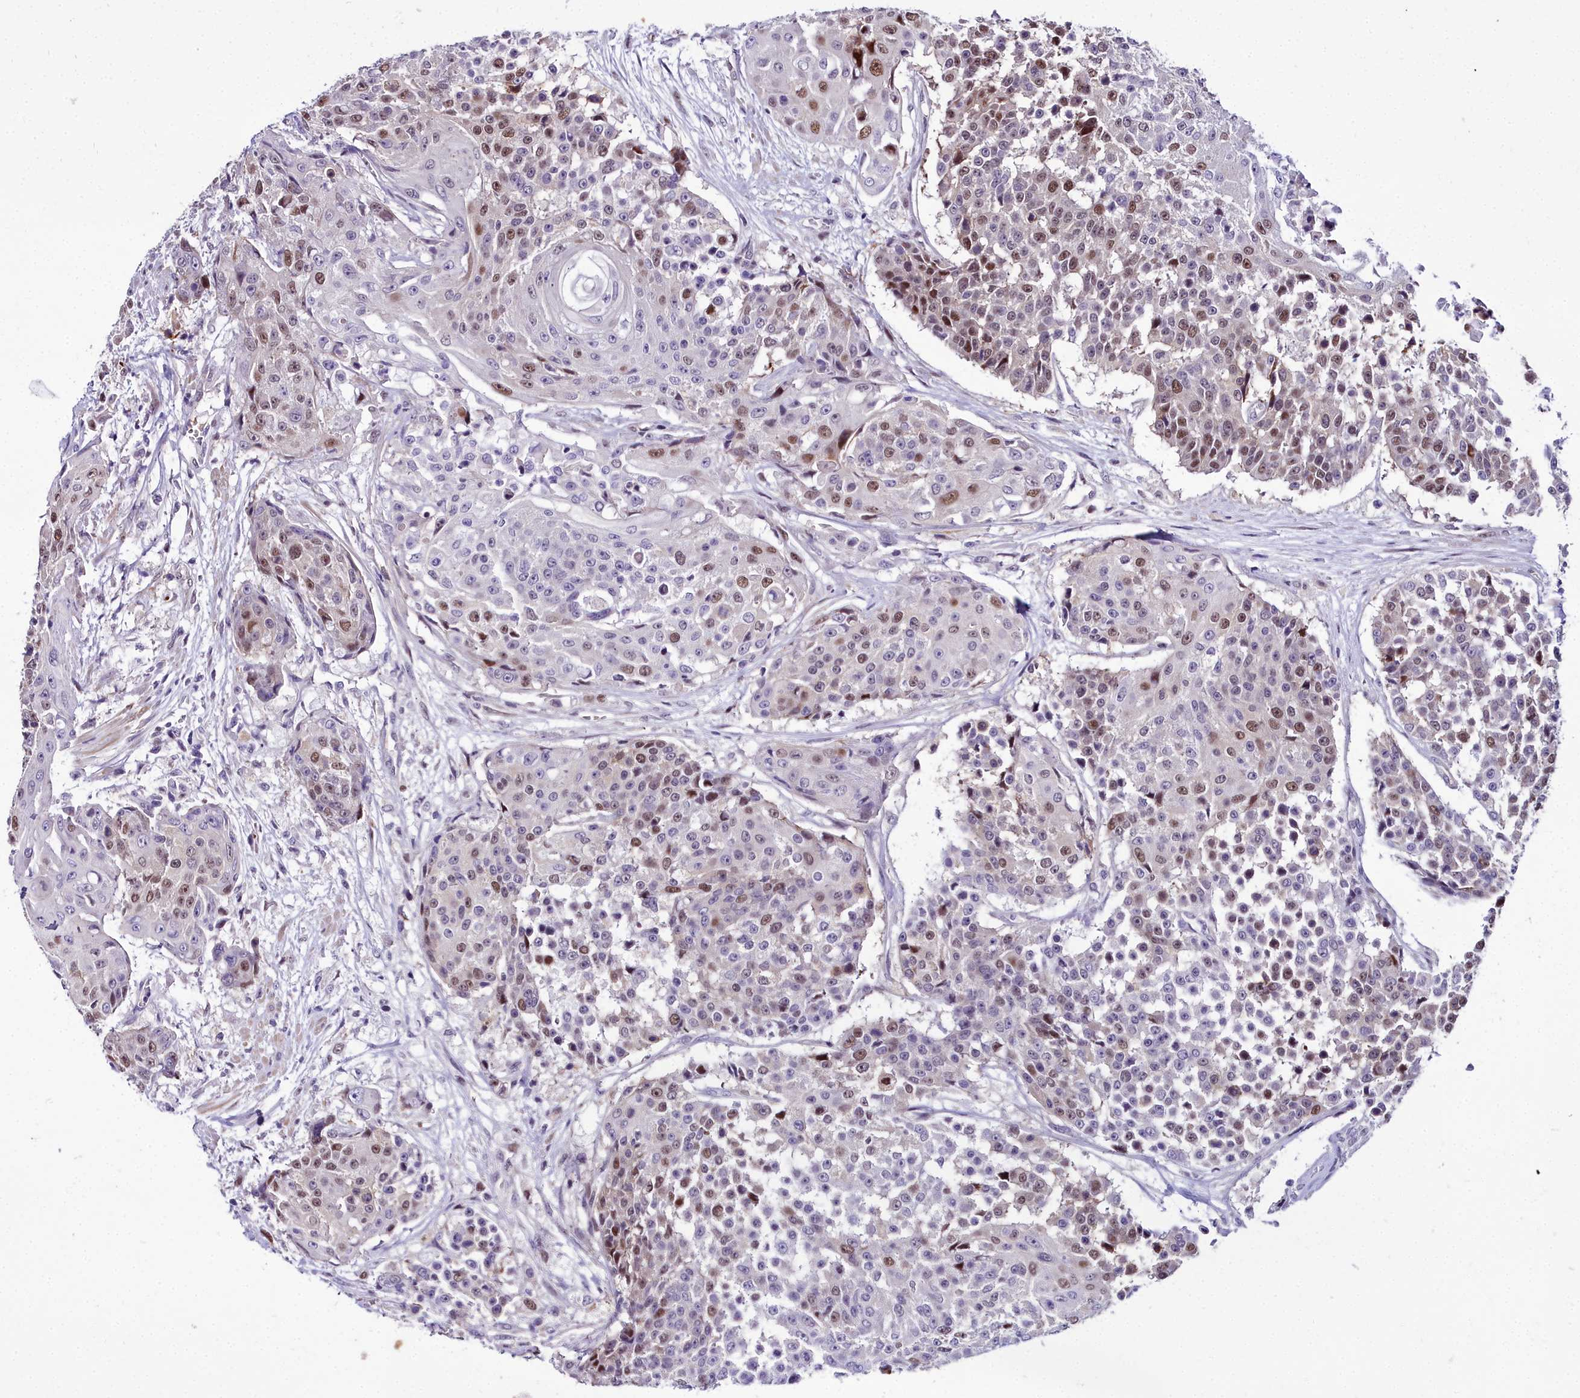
{"staining": {"intensity": "moderate", "quantity": "25%-75%", "location": "nuclear"}, "tissue": "urothelial cancer", "cell_type": "Tumor cells", "image_type": "cancer", "snomed": [{"axis": "morphology", "description": "Urothelial carcinoma, High grade"}, {"axis": "topography", "description": "Urinary bladder"}], "caption": "The photomicrograph demonstrates a brown stain indicating the presence of a protein in the nuclear of tumor cells in urothelial cancer. (IHC, brightfield microscopy, high magnification).", "gene": "TRIML2", "patient": {"sex": "female", "age": 63}}